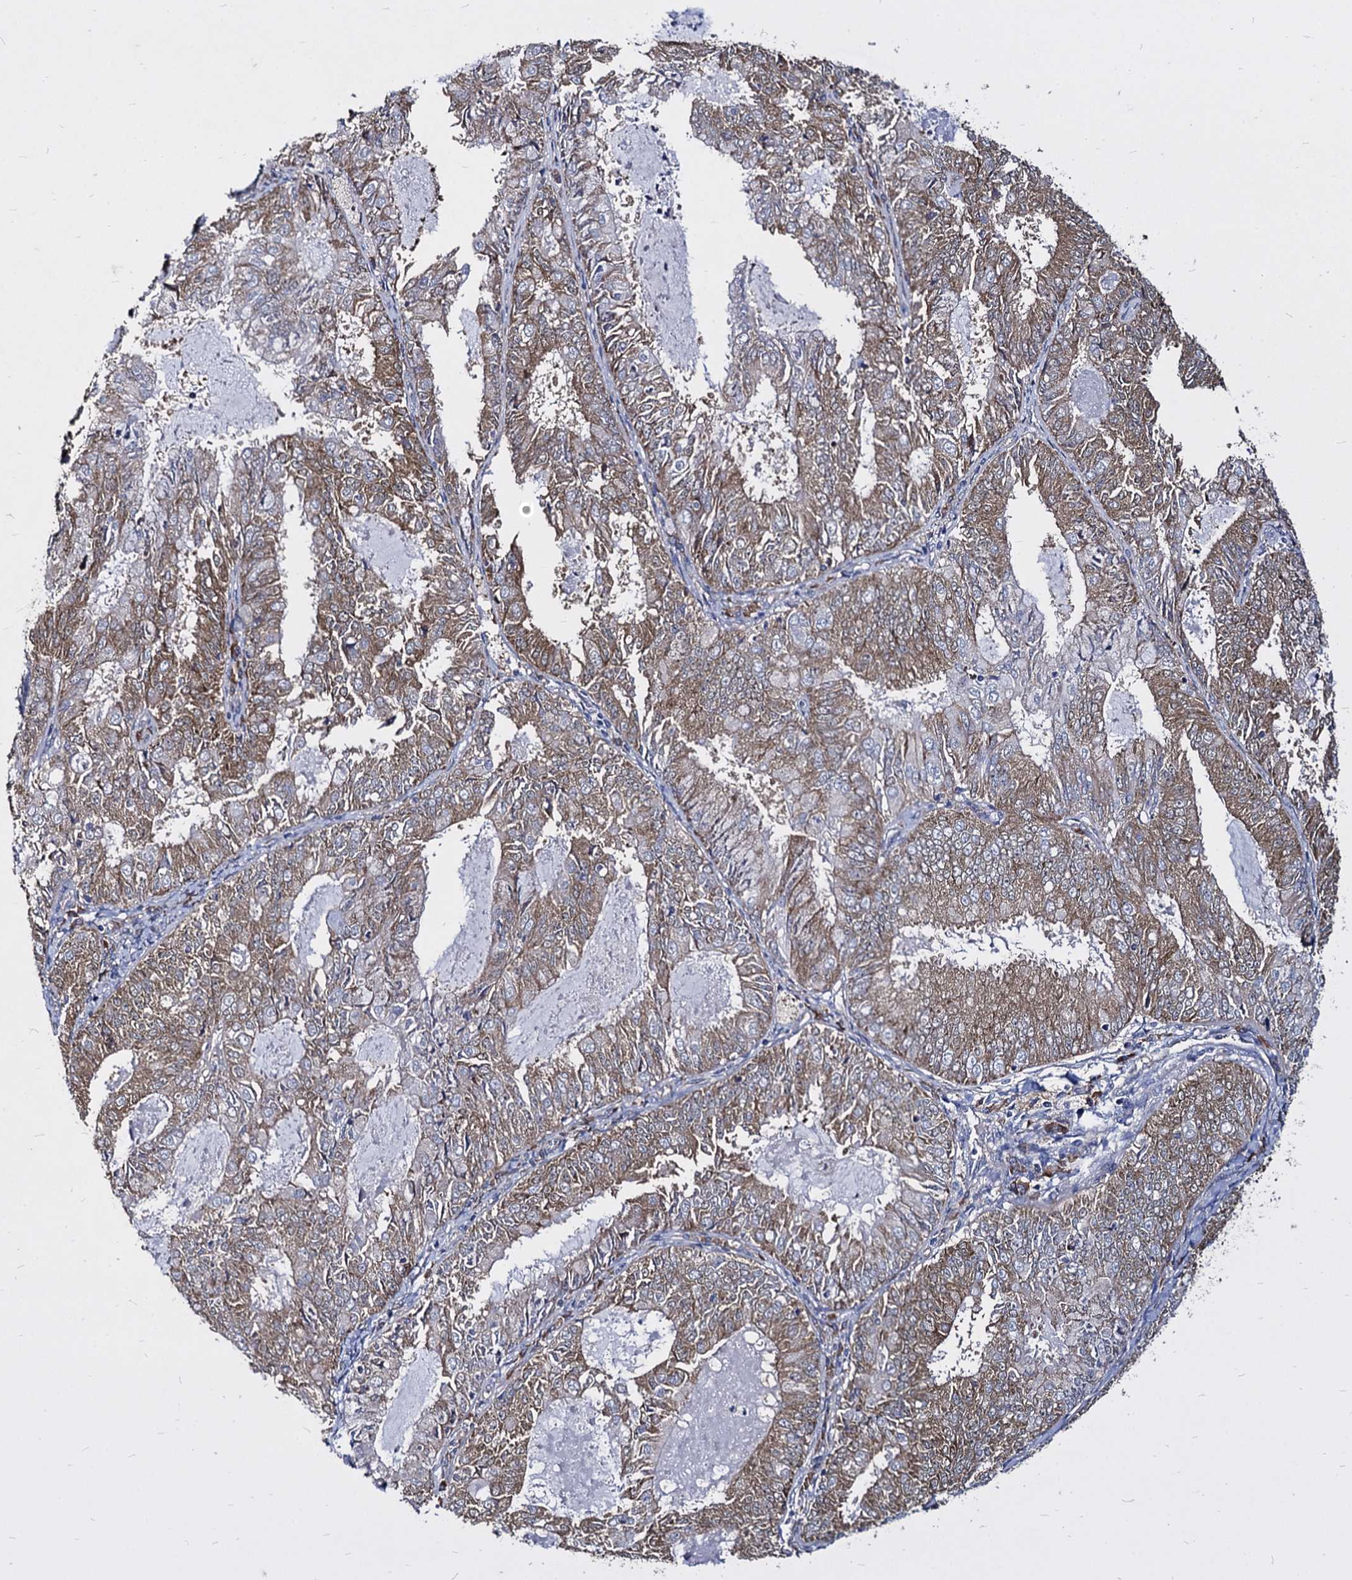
{"staining": {"intensity": "moderate", "quantity": ">75%", "location": "cytoplasmic/membranous"}, "tissue": "endometrial cancer", "cell_type": "Tumor cells", "image_type": "cancer", "snomed": [{"axis": "morphology", "description": "Adenocarcinoma, NOS"}, {"axis": "topography", "description": "Endometrium"}], "caption": "High-magnification brightfield microscopy of endometrial cancer (adenocarcinoma) stained with DAB (3,3'-diaminobenzidine) (brown) and counterstained with hematoxylin (blue). tumor cells exhibit moderate cytoplasmic/membranous expression is present in approximately>75% of cells.", "gene": "NME1", "patient": {"sex": "female", "age": 57}}